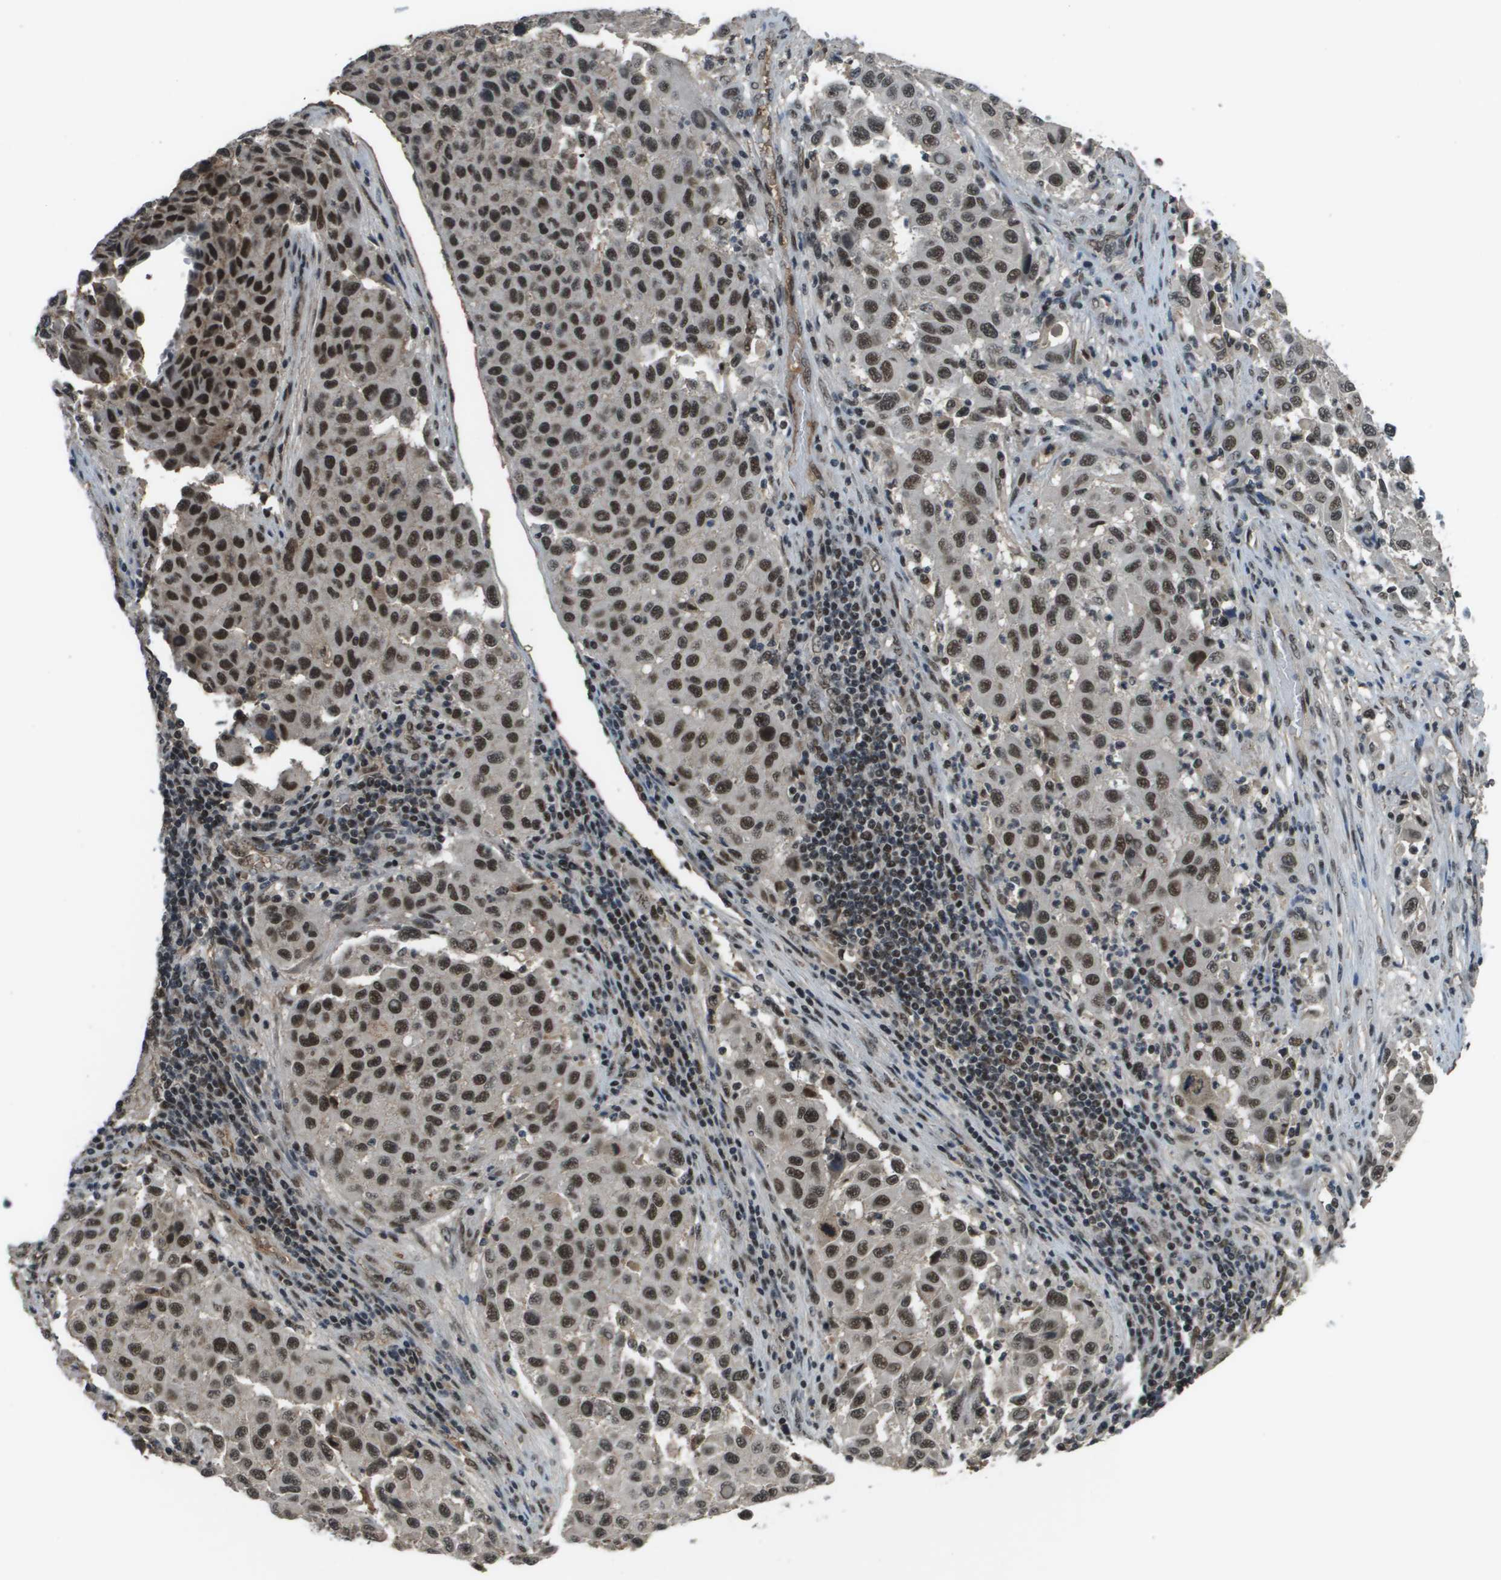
{"staining": {"intensity": "strong", "quantity": ">75%", "location": "nuclear"}, "tissue": "melanoma", "cell_type": "Tumor cells", "image_type": "cancer", "snomed": [{"axis": "morphology", "description": "Malignant melanoma, Metastatic site"}, {"axis": "topography", "description": "Lymph node"}], "caption": "Approximately >75% of tumor cells in human melanoma reveal strong nuclear protein expression as visualized by brown immunohistochemical staining.", "gene": "THRAP3", "patient": {"sex": "male", "age": 61}}